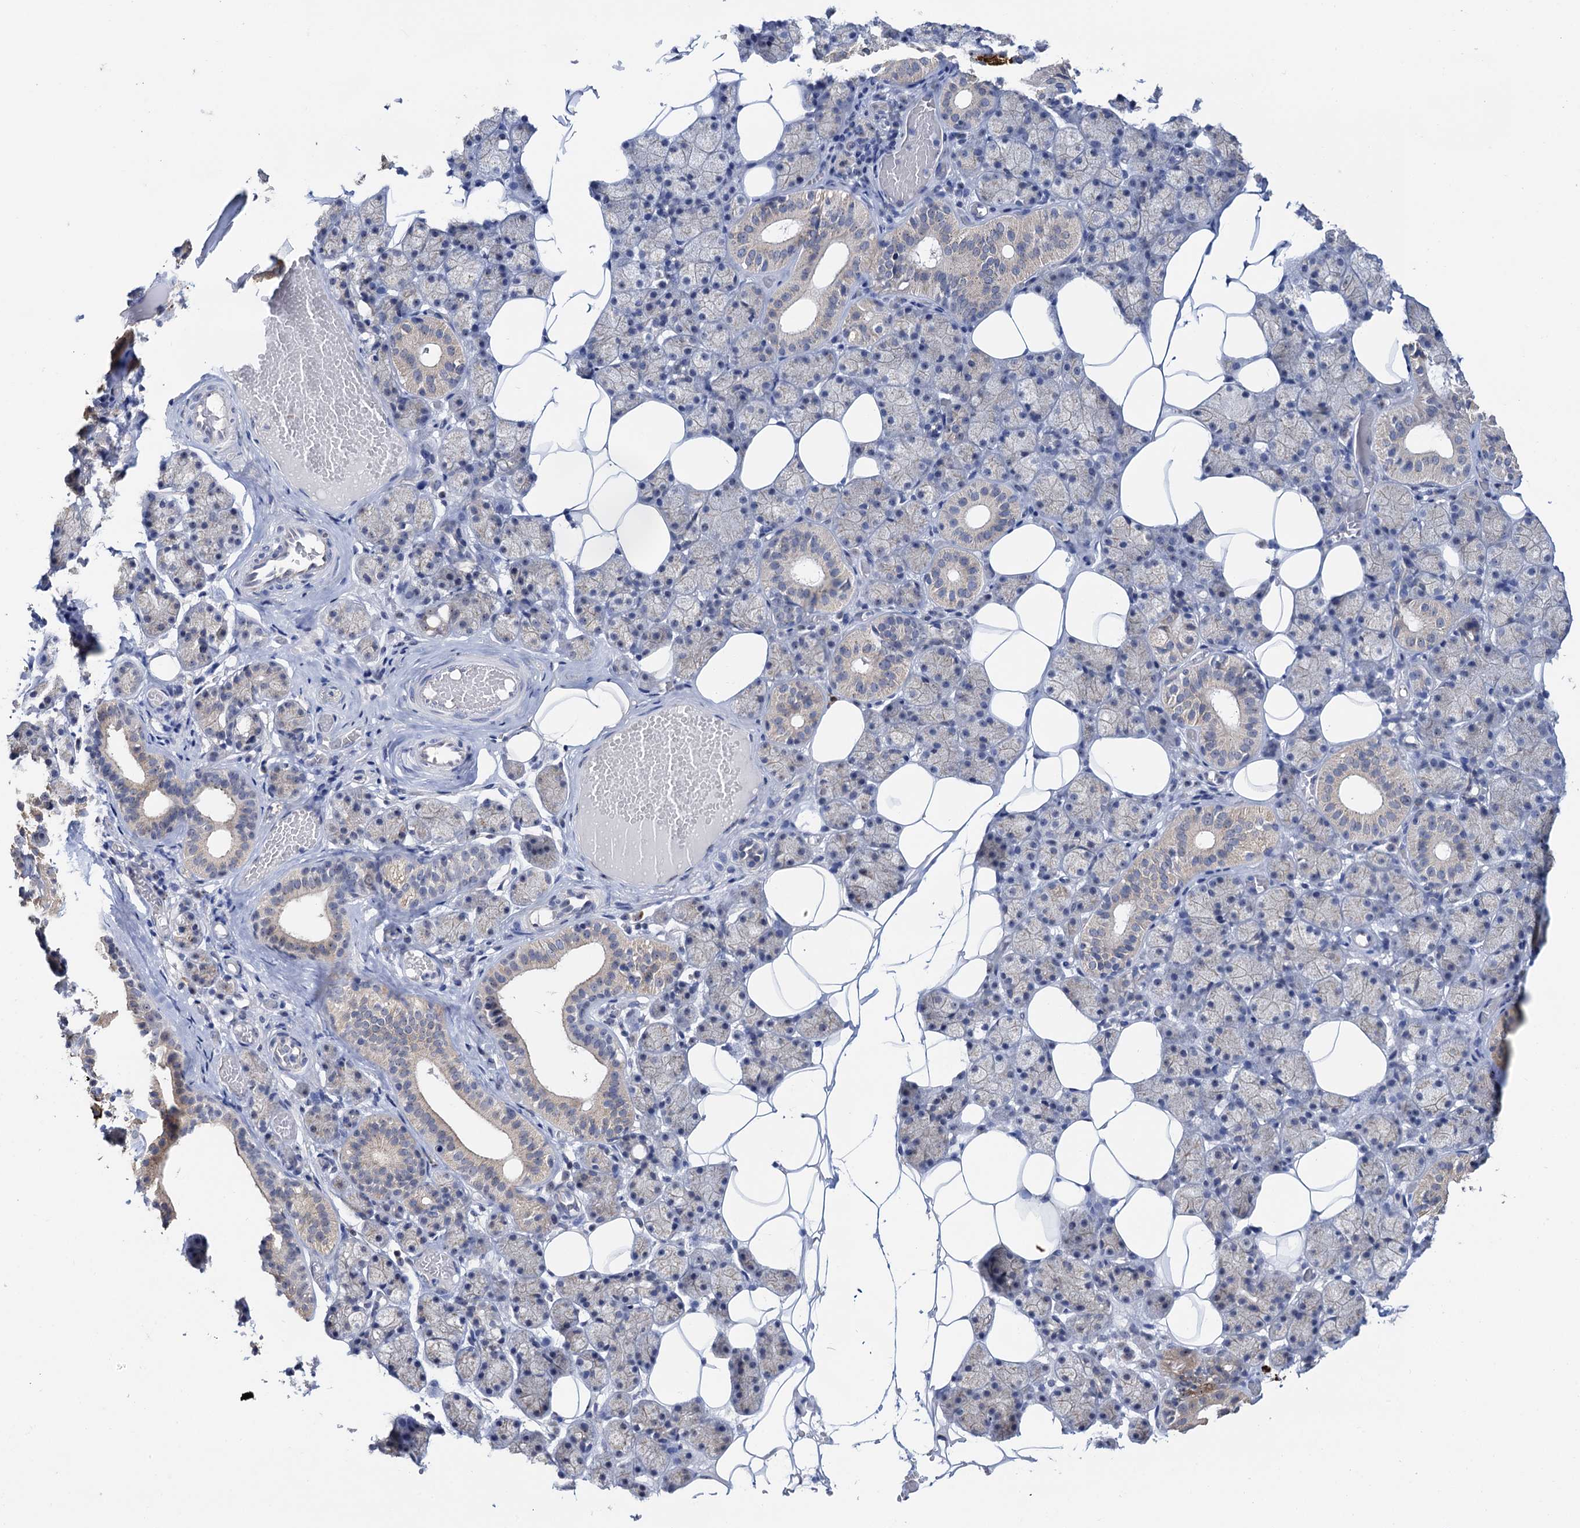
{"staining": {"intensity": "weak", "quantity": "<25%", "location": "cytoplasmic/membranous"}, "tissue": "salivary gland", "cell_type": "Glandular cells", "image_type": "normal", "snomed": [{"axis": "morphology", "description": "Normal tissue, NOS"}, {"axis": "topography", "description": "Salivary gland"}], "caption": "A high-resolution micrograph shows immunohistochemistry (IHC) staining of normal salivary gland, which exhibits no significant staining in glandular cells.", "gene": "C2CD3", "patient": {"sex": "female", "age": 33}}